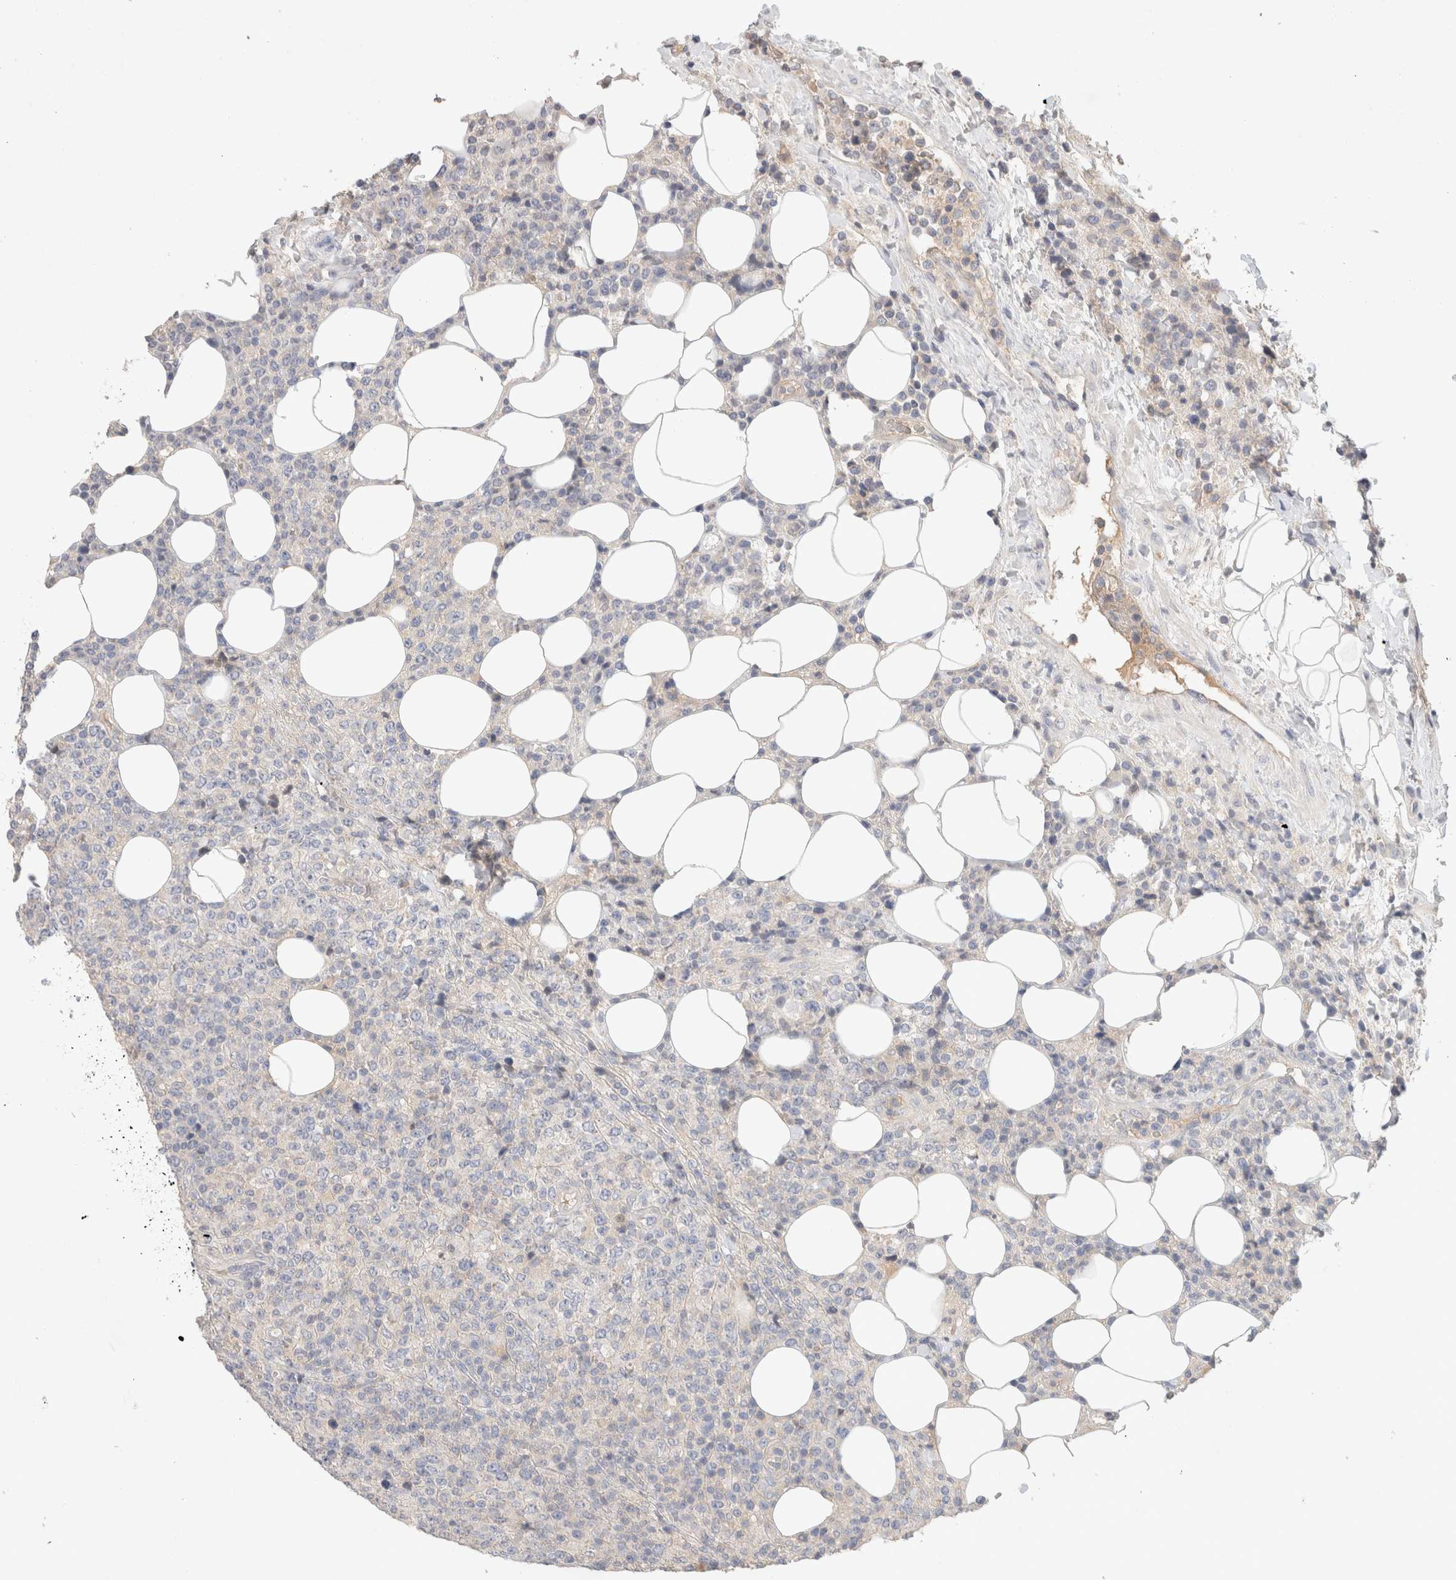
{"staining": {"intensity": "negative", "quantity": "none", "location": "none"}, "tissue": "lymphoma", "cell_type": "Tumor cells", "image_type": "cancer", "snomed": [{"axis": "morphology", "description": "Malignant lymphoma, non-Hodgkin's type, High grade"}, {"axis": "topography", "description": "Lymph node"}], "caption": "An image of malignant lymphoma, non-Hodgkin's type (high-grade) stained for a protein reveals no brown staining in tumor cells.", "gene": "MPP2", "patient": {"sex": "male", "age": 13}}